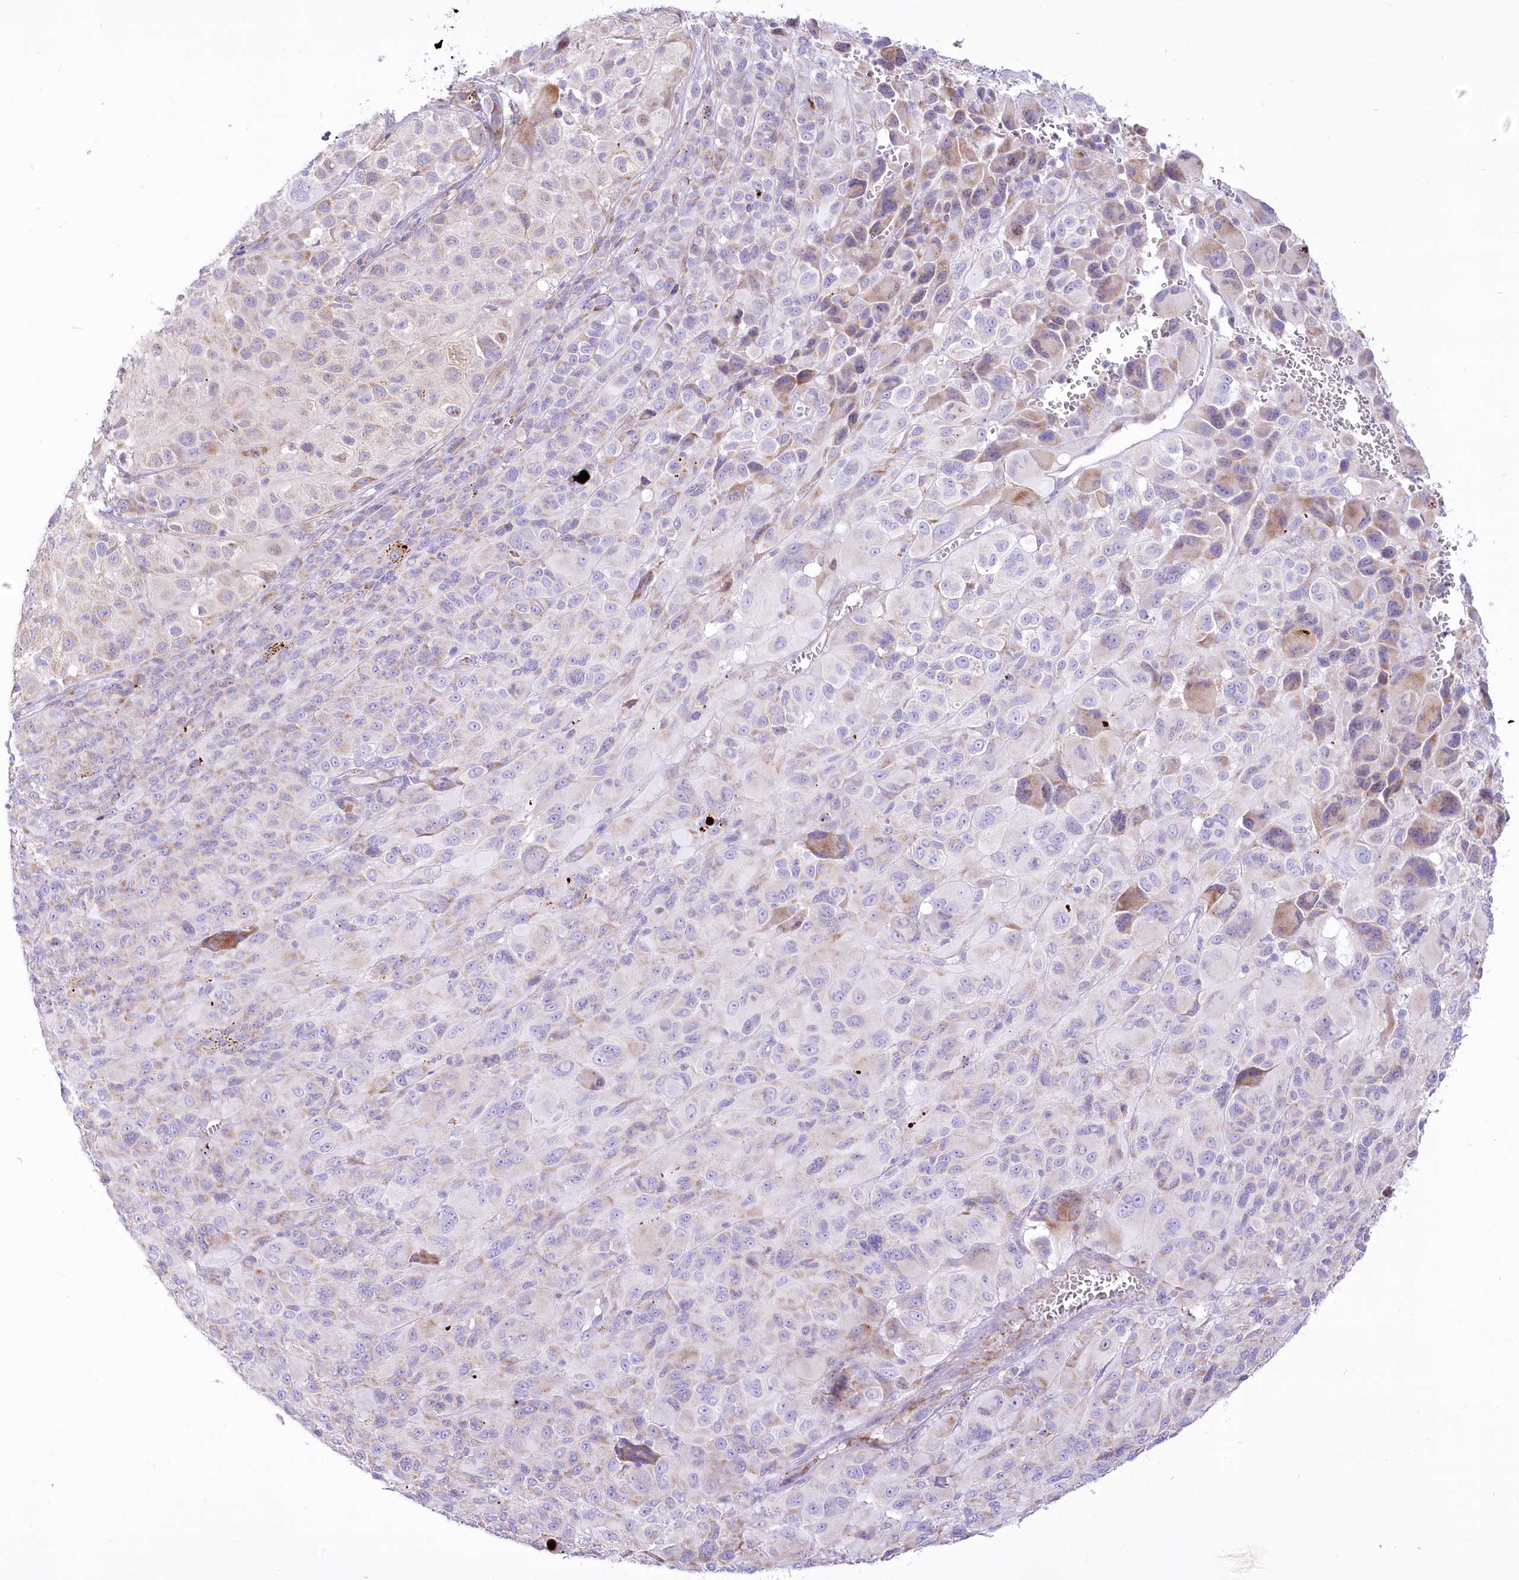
{"staining": {"intensity": "negative", "quantity": "none", "location": "none"}, "tissue": "melanoma", "cell_type": "Tumor cells", "image_type": "cancer", "snomed": [{"axis": "morphology", "description": "Malignant melanoma, NOS"}, {"axis": "topography", "description": "Skin of trunk"}], "caption": "The immunohistochemistry (IHC) histopathology image has no significant expression in tumor cells of melanoma tissue.", "gene": "STT3B", "patient": {"sex": "male", "age": 71}}